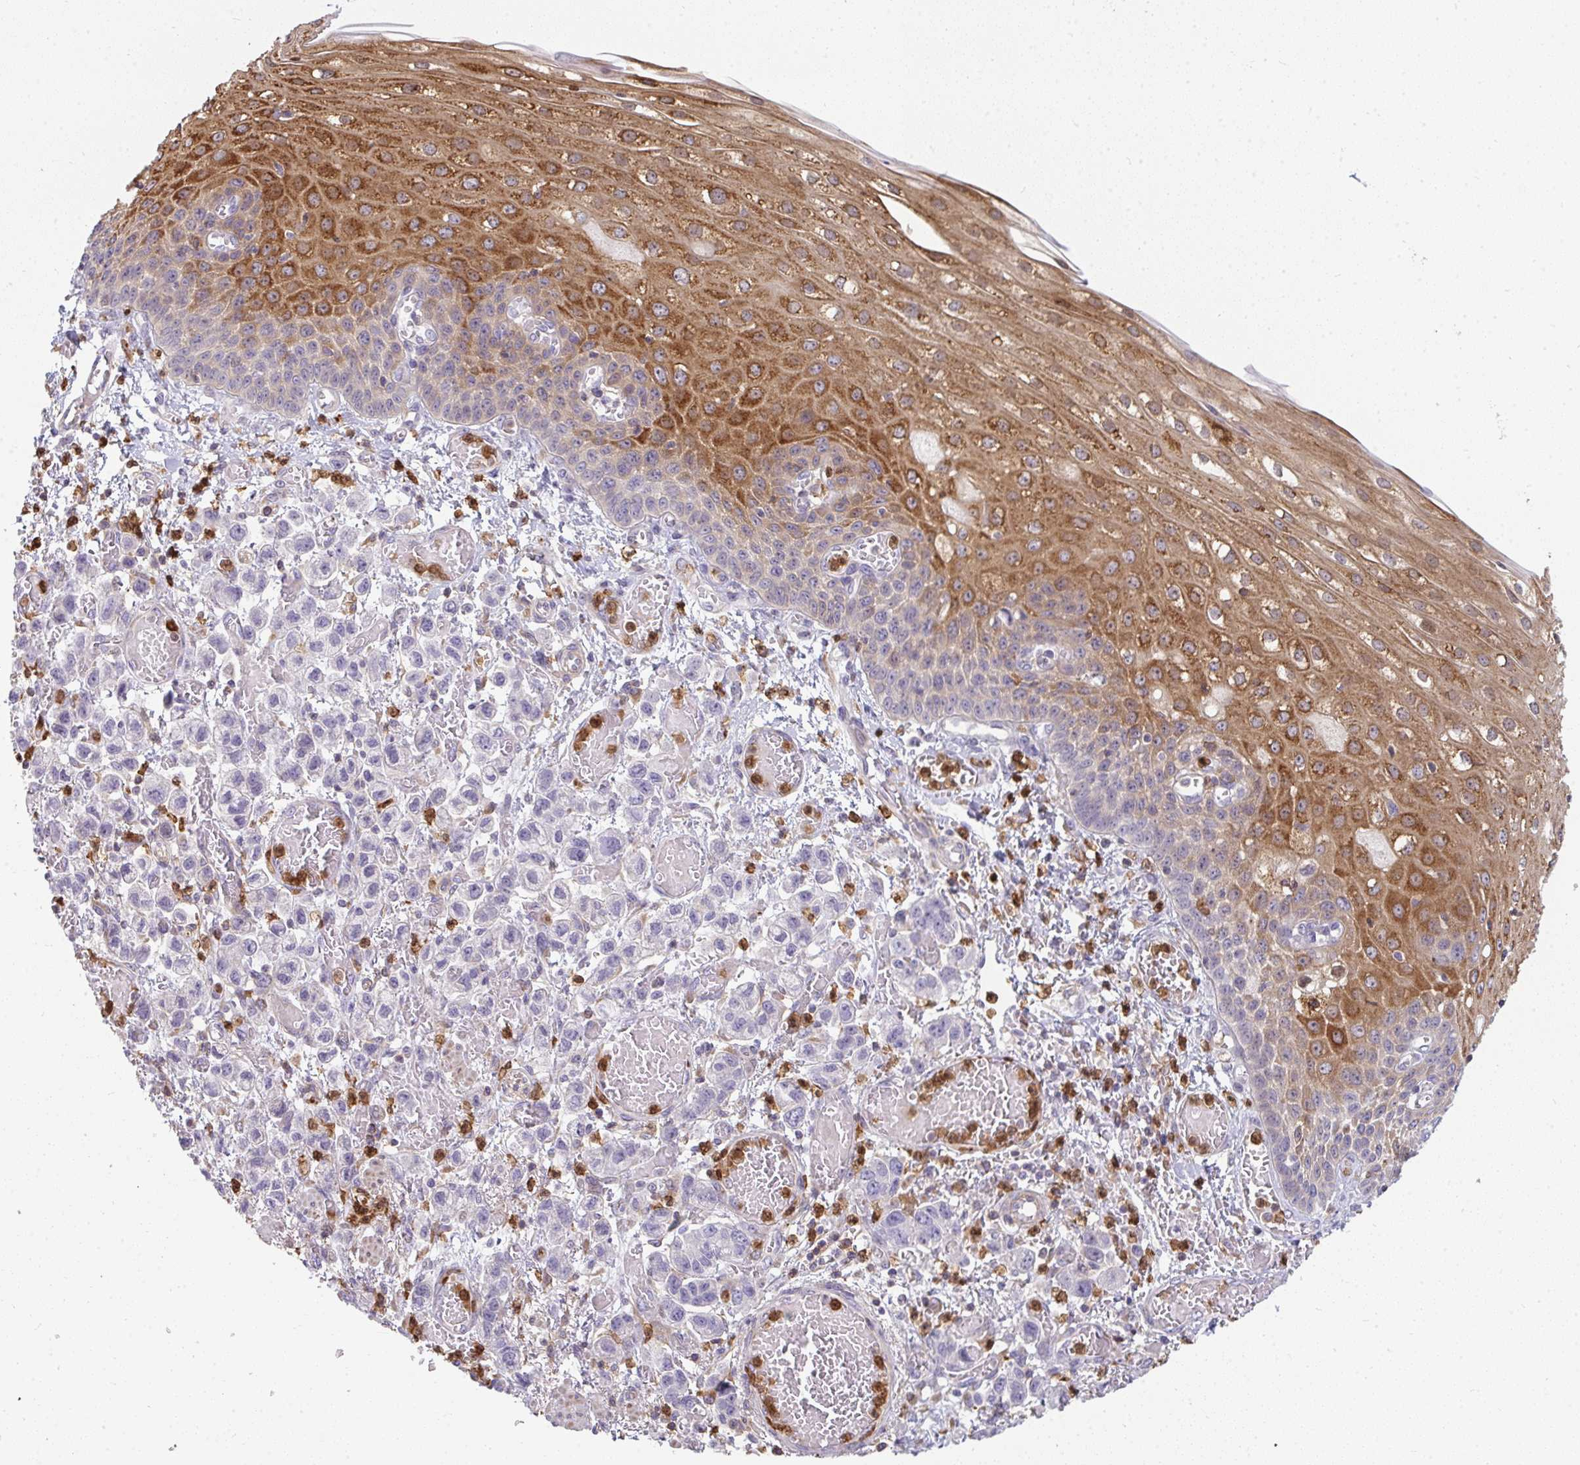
{"staining": {"intensity": "strong", "quantity": ">75%", "location": "cytoplasmic/membranous"}, "tissue": "esophagus", "cell_type": "Squamous epithelial cells", "image_type": "normal", "snomed": [{"axis": "morphology", "description": "Normal tissue, NOS"}, {"axis": "morphology", "description": "Adenocarcinoma, NOS"}, {"axis": "topography", "description": "Esophagus"}], "caption": "Immunohistochemical staining of benign human esophagus demonstrates >75% levels of strong cytoplasmic/membranous protein staining in approximately >75% of squamous epithelial cells. The staining was performed using DAB, with brown indicating positive protein expression. Nuclei are stained blue with hematoxylin.", "gene": "CSF3R", "patient": {"sex": "male", "age": 81}}